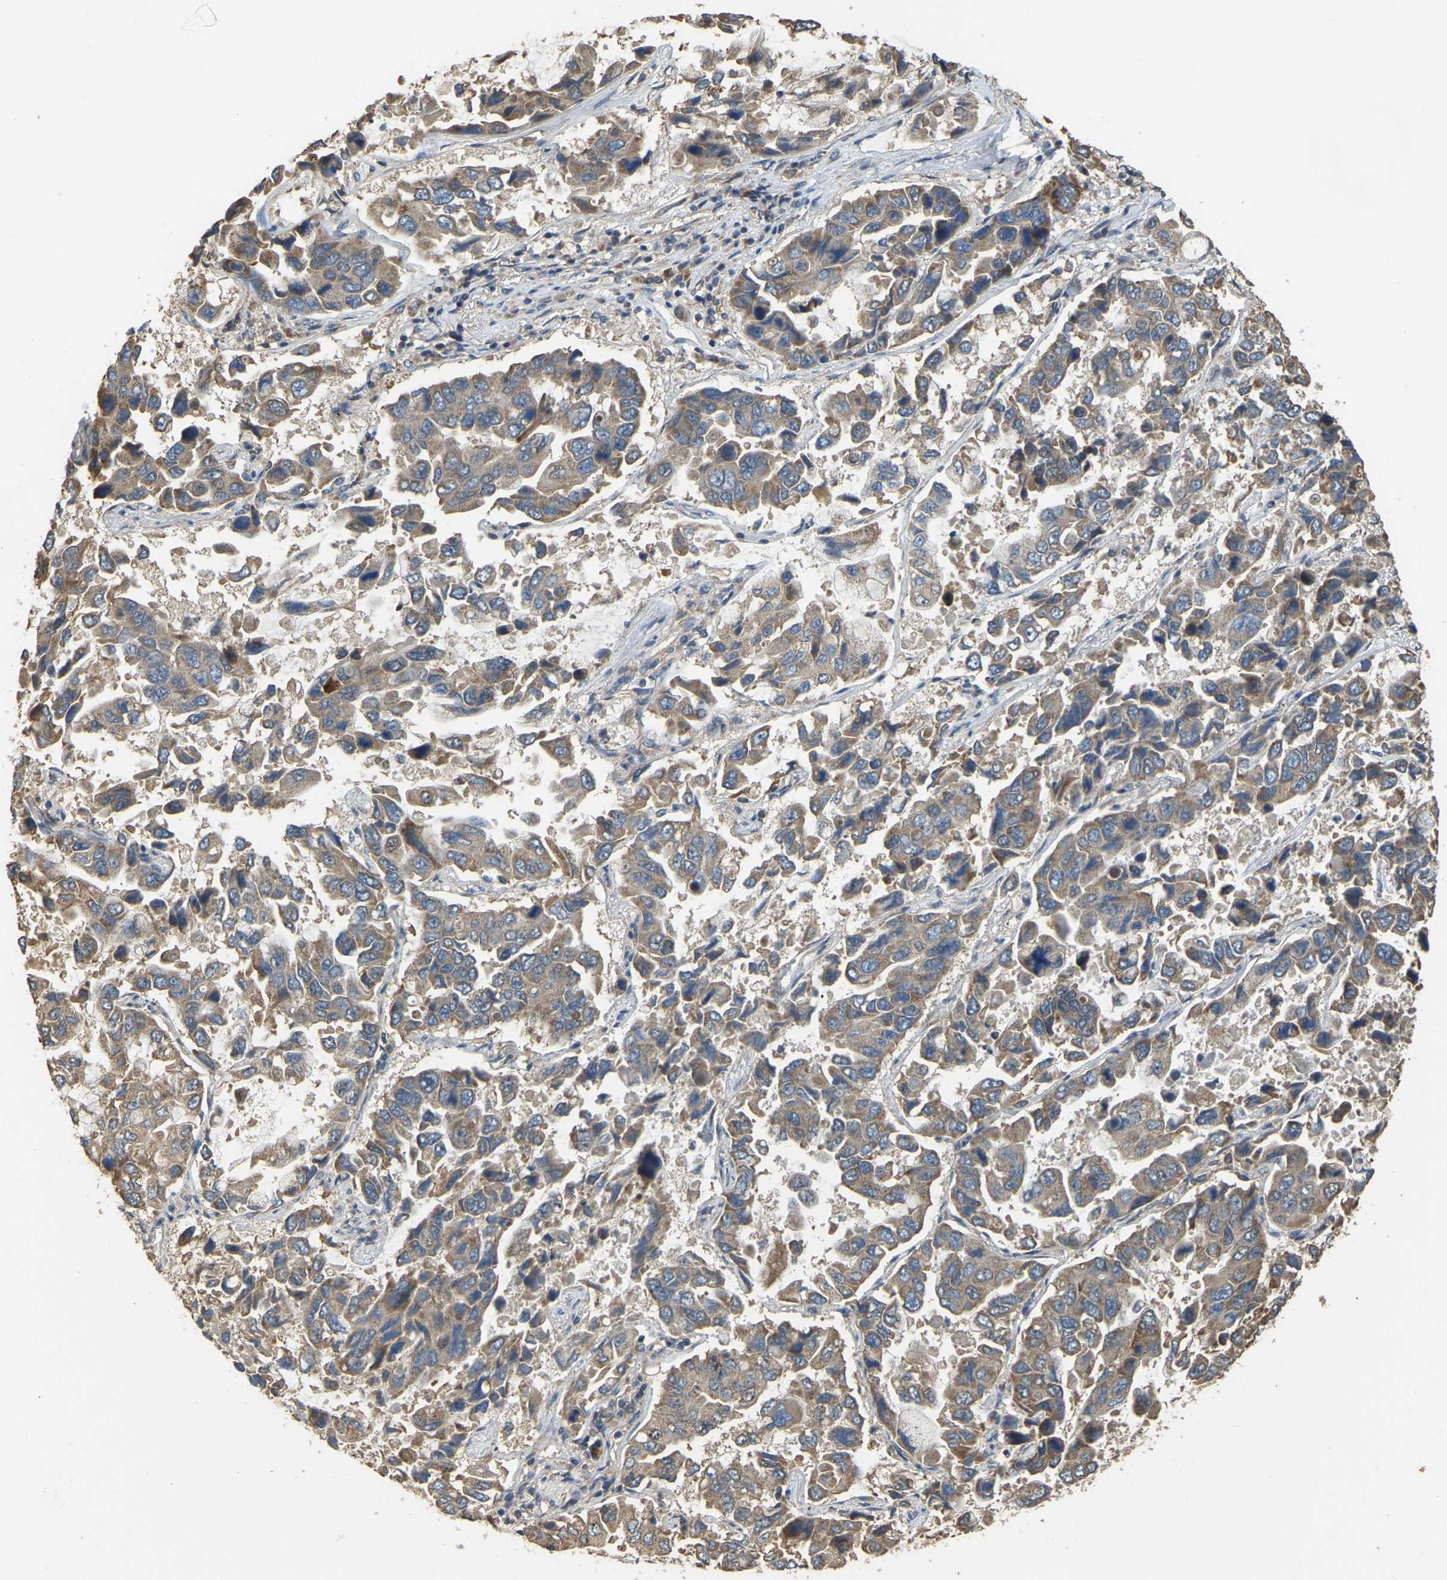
{"staining": {"intensity": "moderate", "quantity": ">75%", "location": "cytoplasmic/membranous"}, "tissue": "lung cancer", "cell_type": "Tumor cells", "image_type": "cancer", "snomed": [{"axis": "morphology", "description": "Adenocarcinoma, NOS"}, {"axis": "topography", "description": "Lung"}], "caption": "Lung adenocarcinoma was stained to show a protein in brown. There is medium levels of moderate cytoplasmic/membranous staining in about >75% of tumor cells. The staining was performed using DAB (3,3'-diaminobenzidine), with brown indicating positive protein expression. Nuclei are stained blue with hematoxylin.", "gene": "GNG2", "patient": {"sex": "male", "age": 64}}